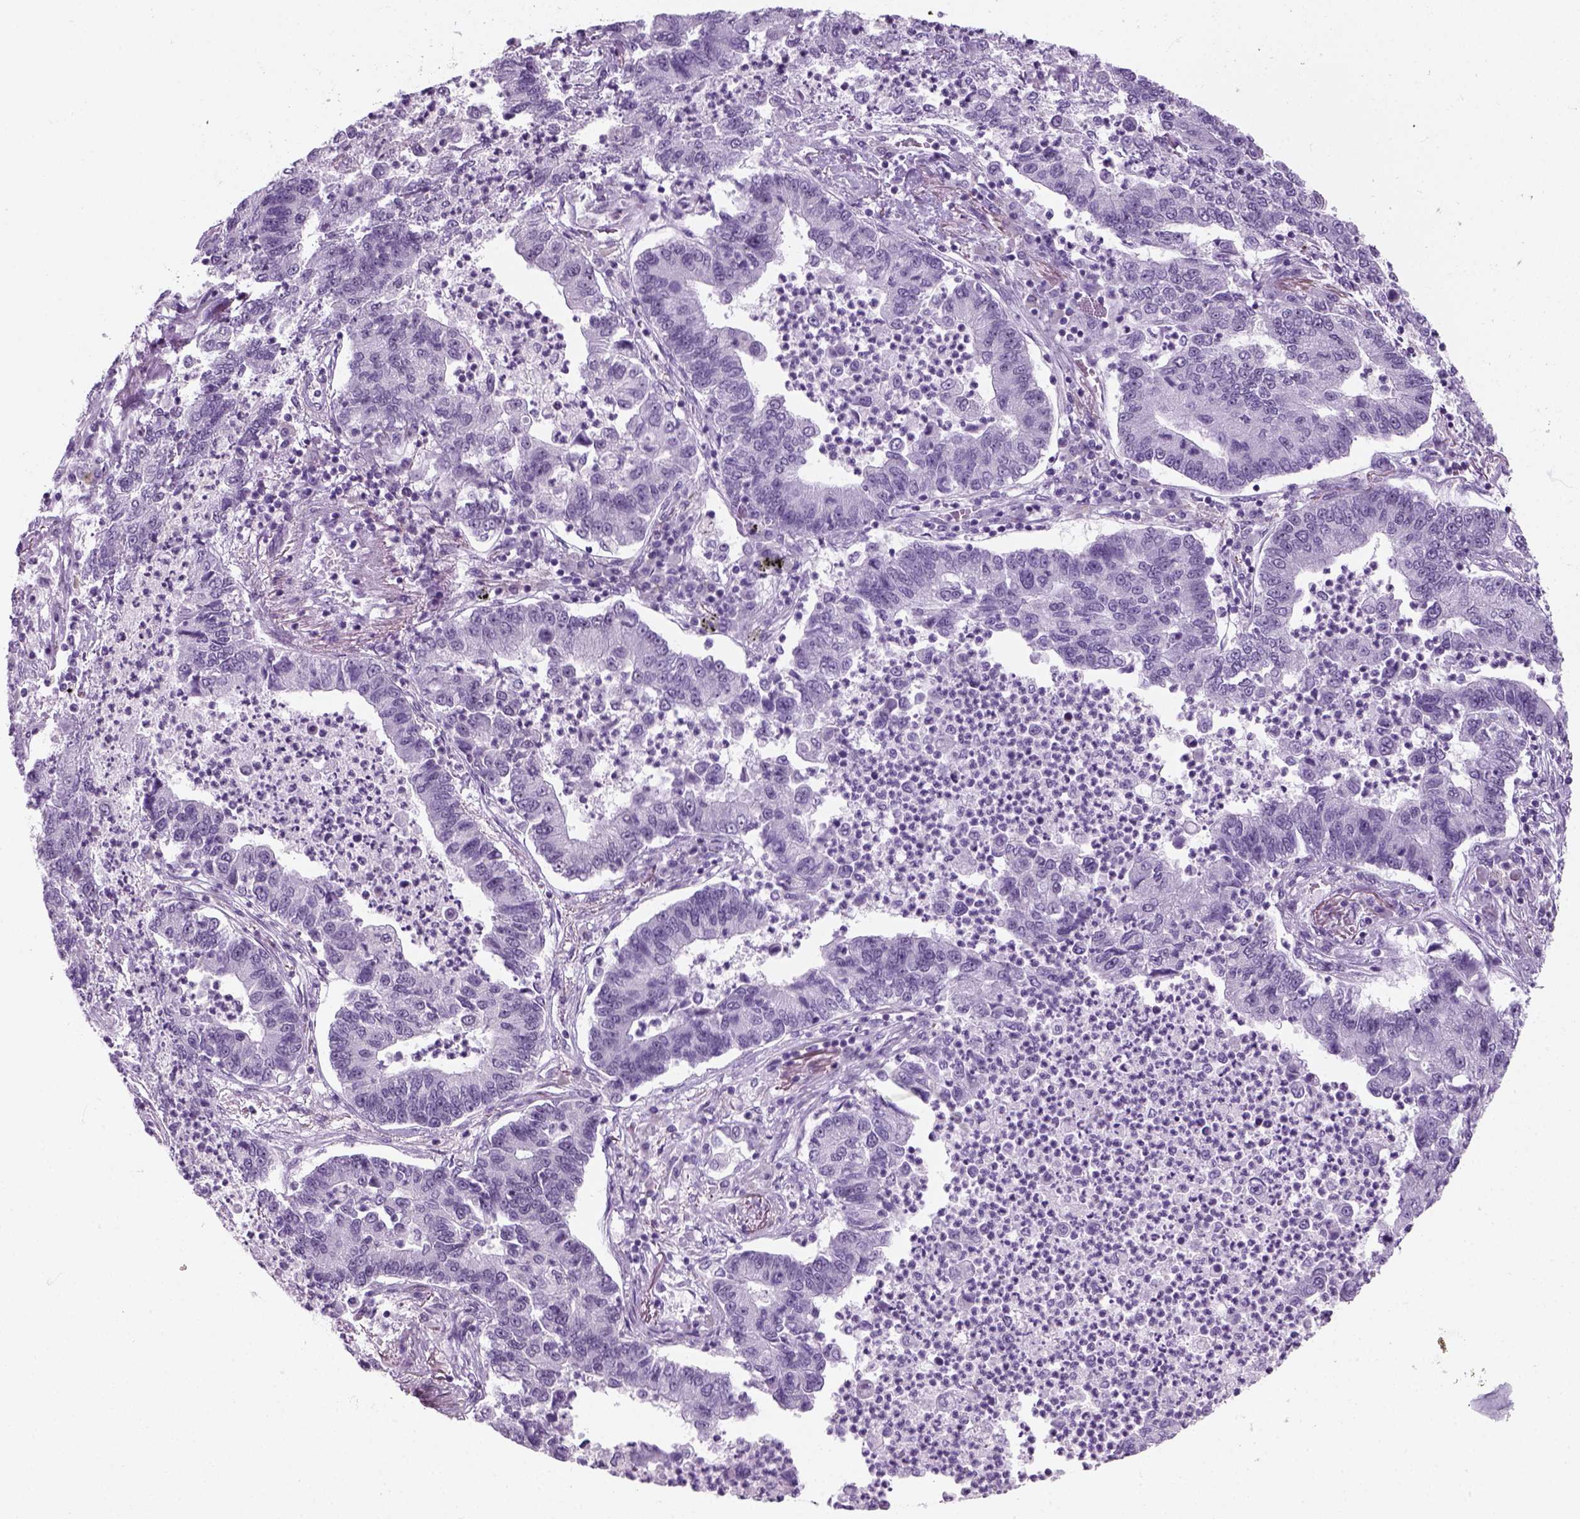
{"staining": {"intensity": "negative", "quantity": "none", "location": "none"}, "tissue": "lung cancer", "cell_type": "Tumor cells", "image_type": "cancer", "snomed": [{"axis": "morphology", "description": "Adenocarcinoma, NOS"}, {"axis": "topography", "description": "Lung"}], "caption": "DAB immunohistochemical staining of lung cancer shows no significant positivity in tumor cells.", "gene": "ZNF865", "patient": {"sex": "female", "age": 57}}